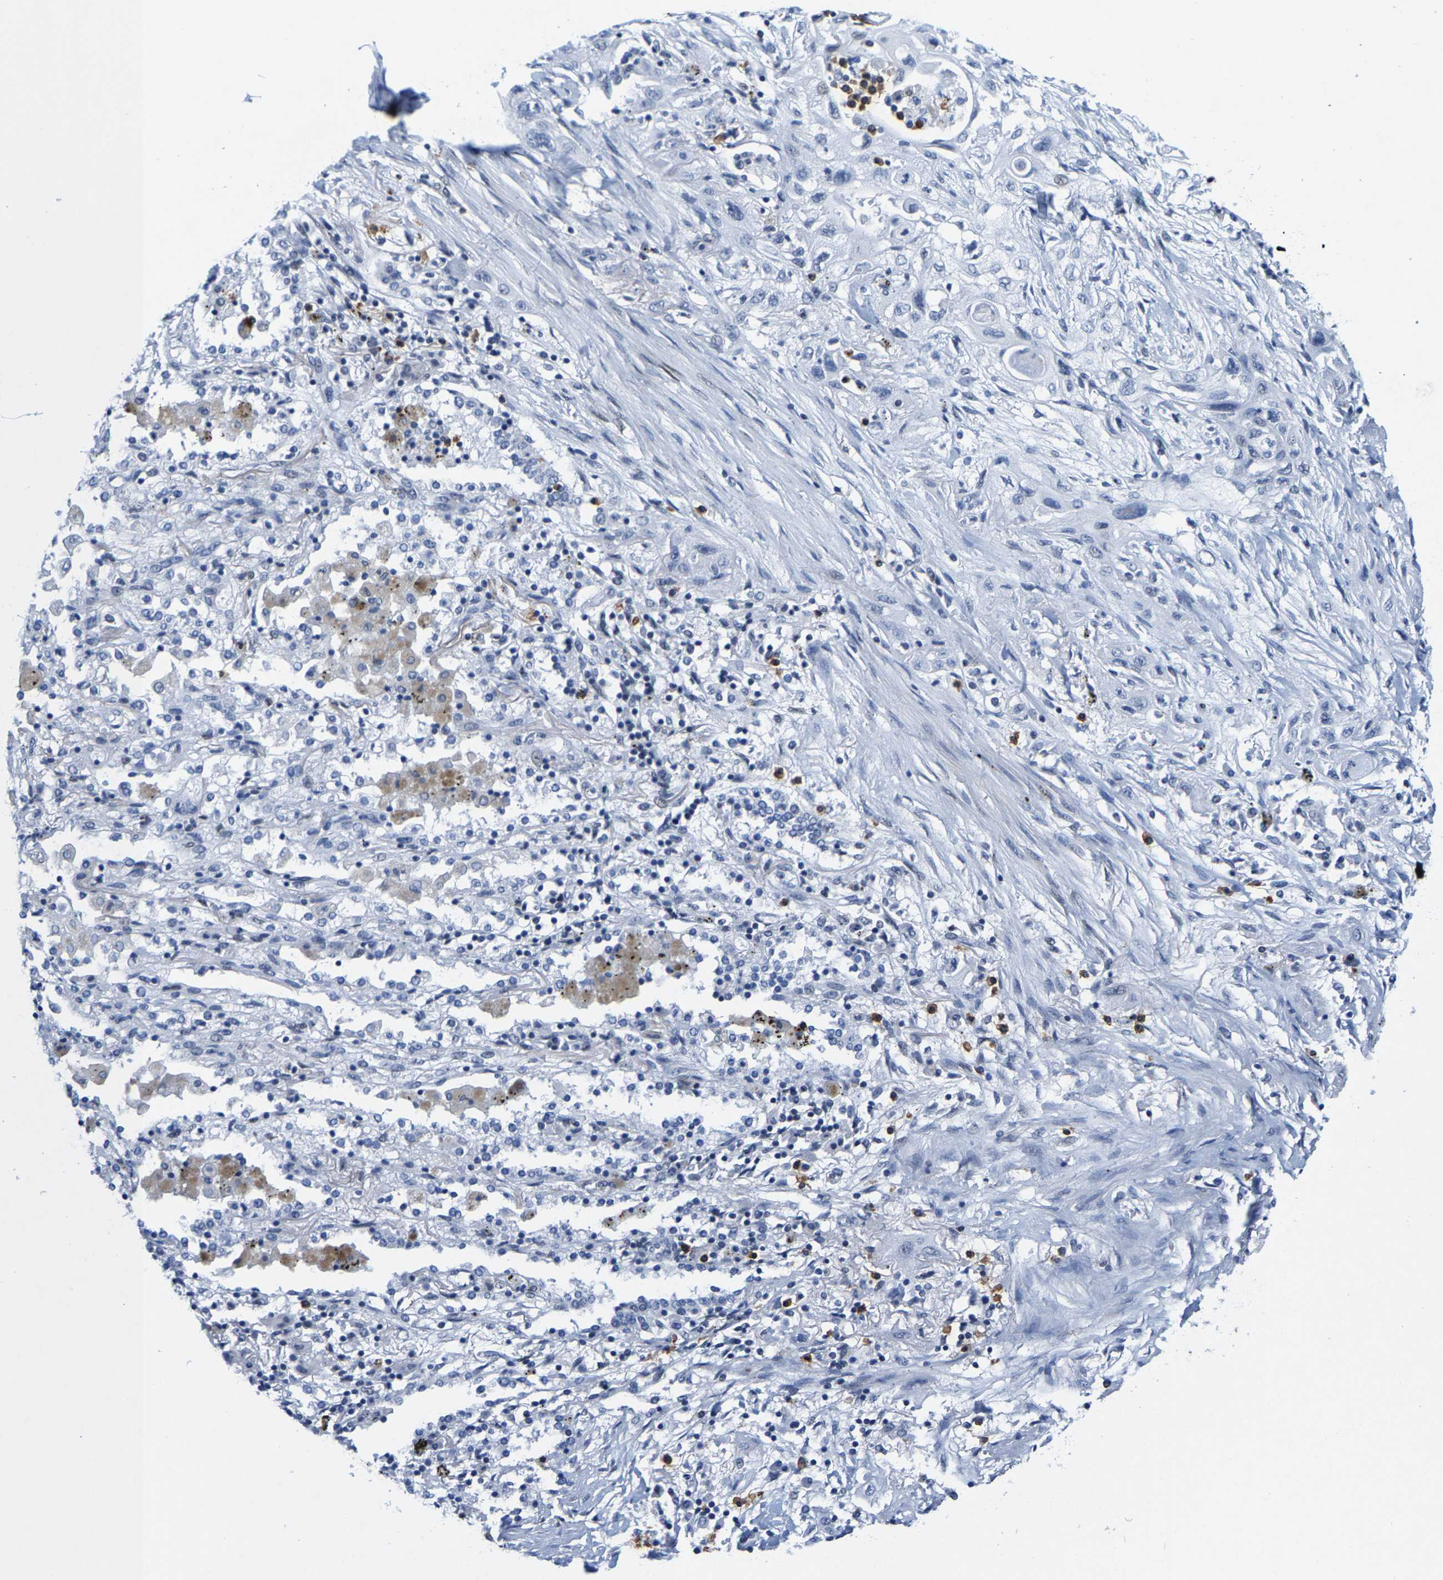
{"staining": {"intensity": "negative", "quantity": "none", "location": "none"}, "tissue": "lung cancer", "cell_type": "Tumor cells", "image_type": "cancer", "snomed": [{"axis": "morphology", "description": "Squamous cell carcinoma, NOS"}, {"axis": "topography", "description": "Lung"}], "caption": "The histopathology image exhibits no significant staining in tumor cells of lung squamous cell carcinoma.", "gene": "SETD1B", "patient": {"sex": "female", "age": 47}}